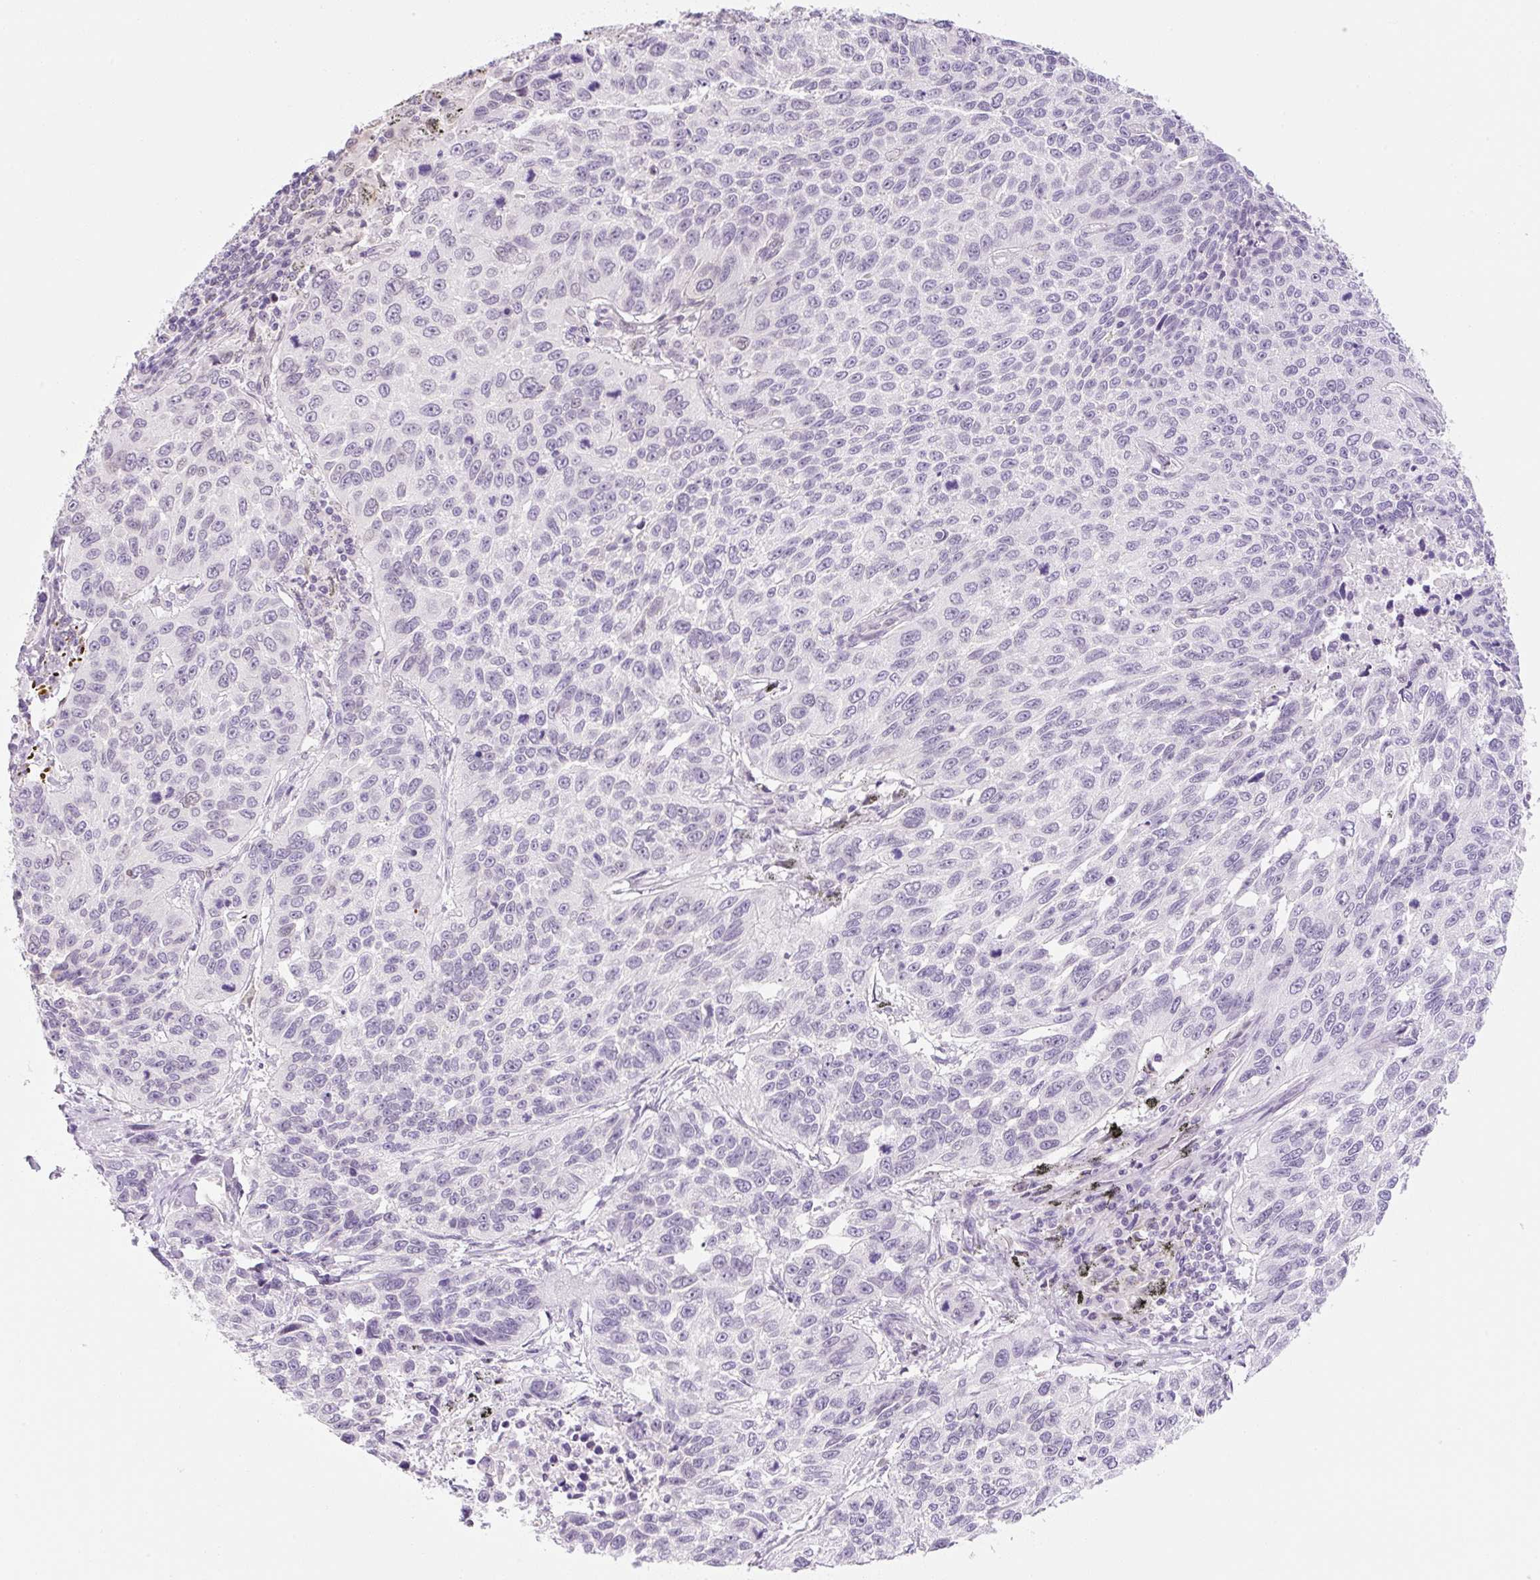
{"staining": {"intensity": "negative", "quantity": "none", "location": "none"}, "tissue": "lung cancer", "cell_type": "Tumor cells", "image_type": "cancer", "snomed": [{"axis": "morphology", "description": "Squamous cell carcinoma, NOS"}, {"axis": "topography", "description": "Lung"}], "caption": "IHC of lung cancer shows no staining in tumor cells. The staining is performed using DAB brown chromogen with nuclei counter-stained in using hematoxylin.", "gene": "SYNE3", "patient": {"sex": "male", "age": 62}}